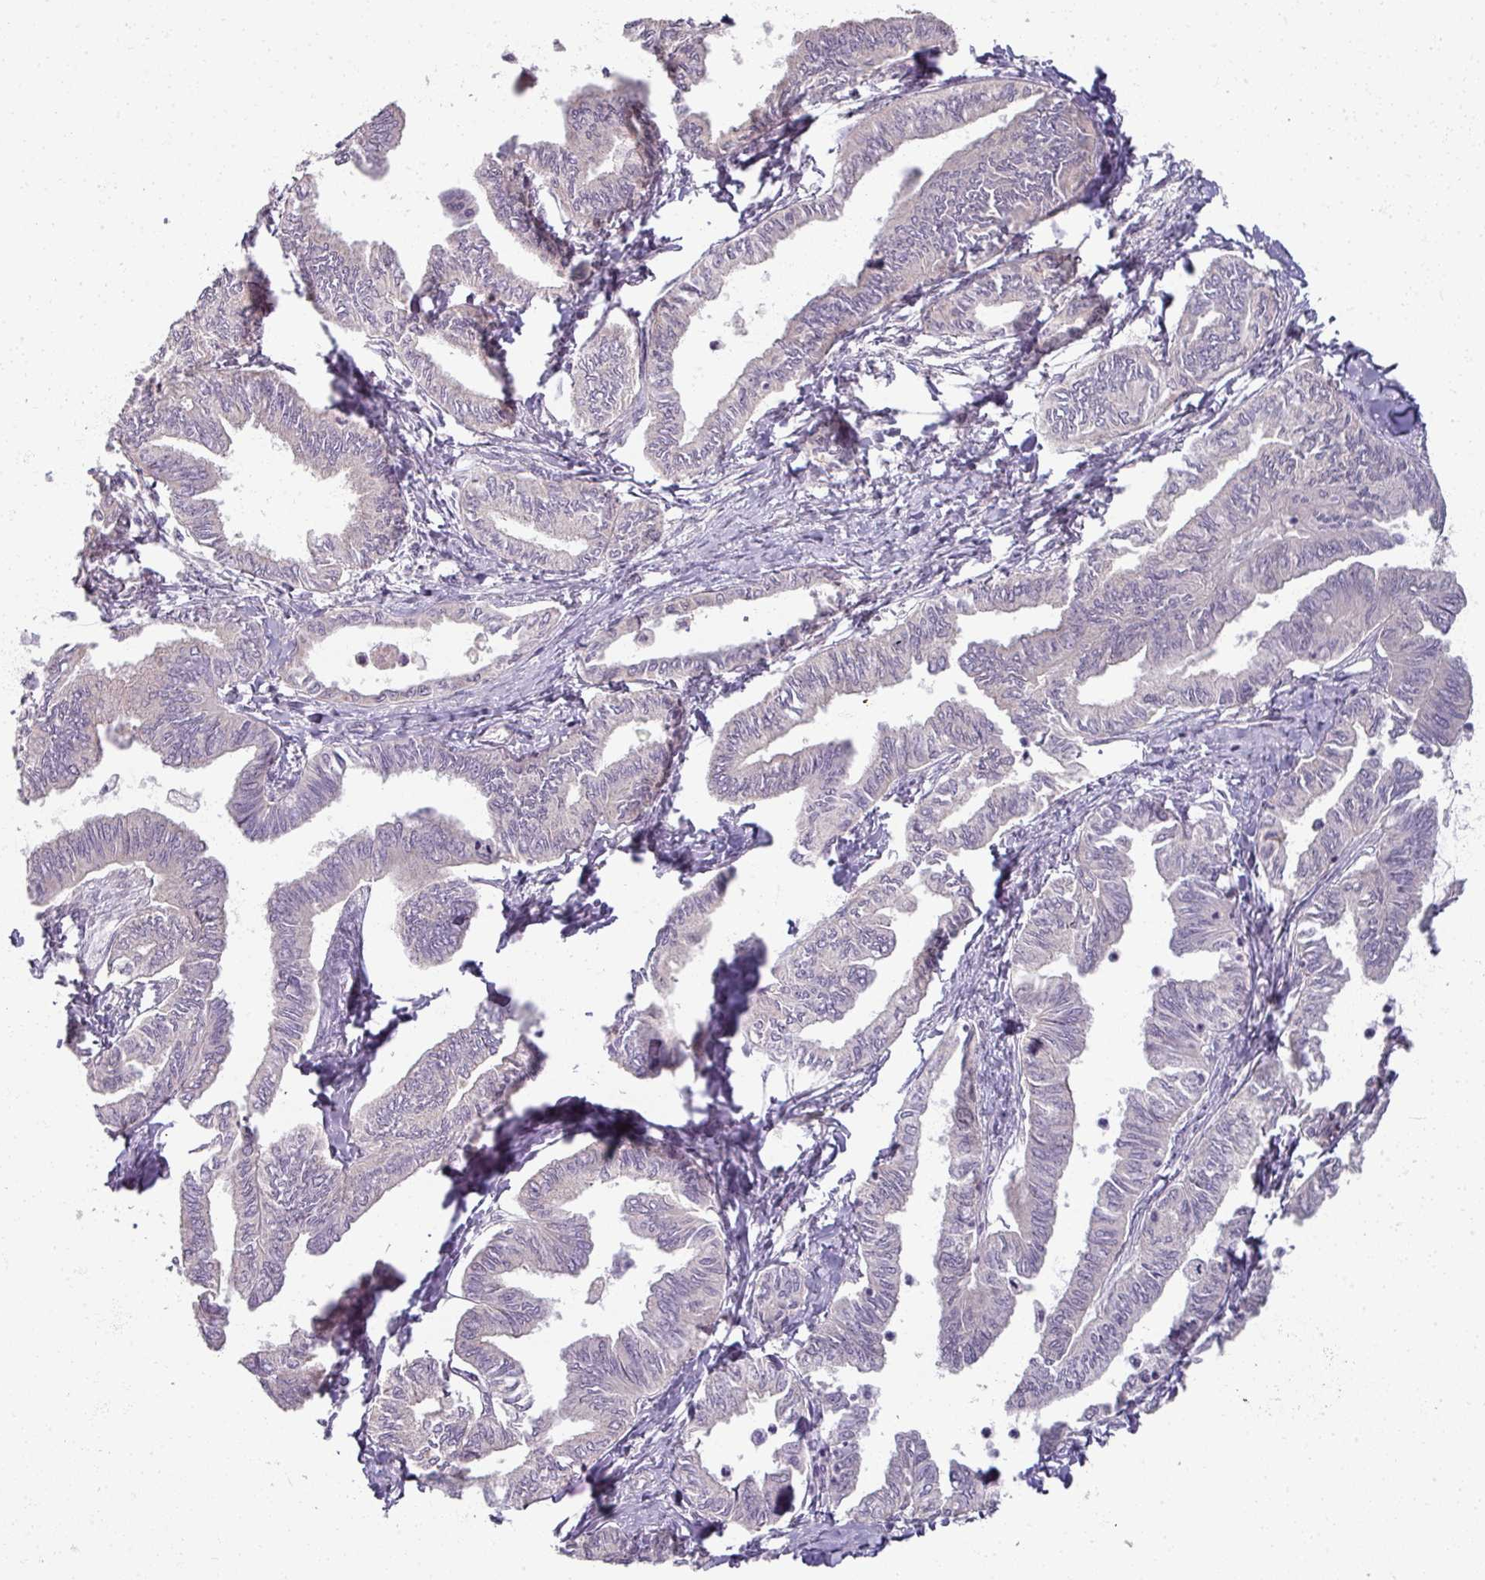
{"staining": {"intensity": "negative", "quantity": "none", "location": "none"}, "tissue": "ovarian cancer", "cell_type": "Tumor cells", "image_type": "cancer", "snomed": [{"axis": "morphology", "description": "Carcinoma, endometroid"}, {"axis": "topography", "description": "Ovary"}], "caption": "This image is of ovarian cancer stained with immunohistochemistry (IHC) to label a protein in brown with the nuclei are counter-stained blue. There is no positivity in tumor cells.", "gene": "MYMK", "patient": {"sex": "female", "age": 70}}